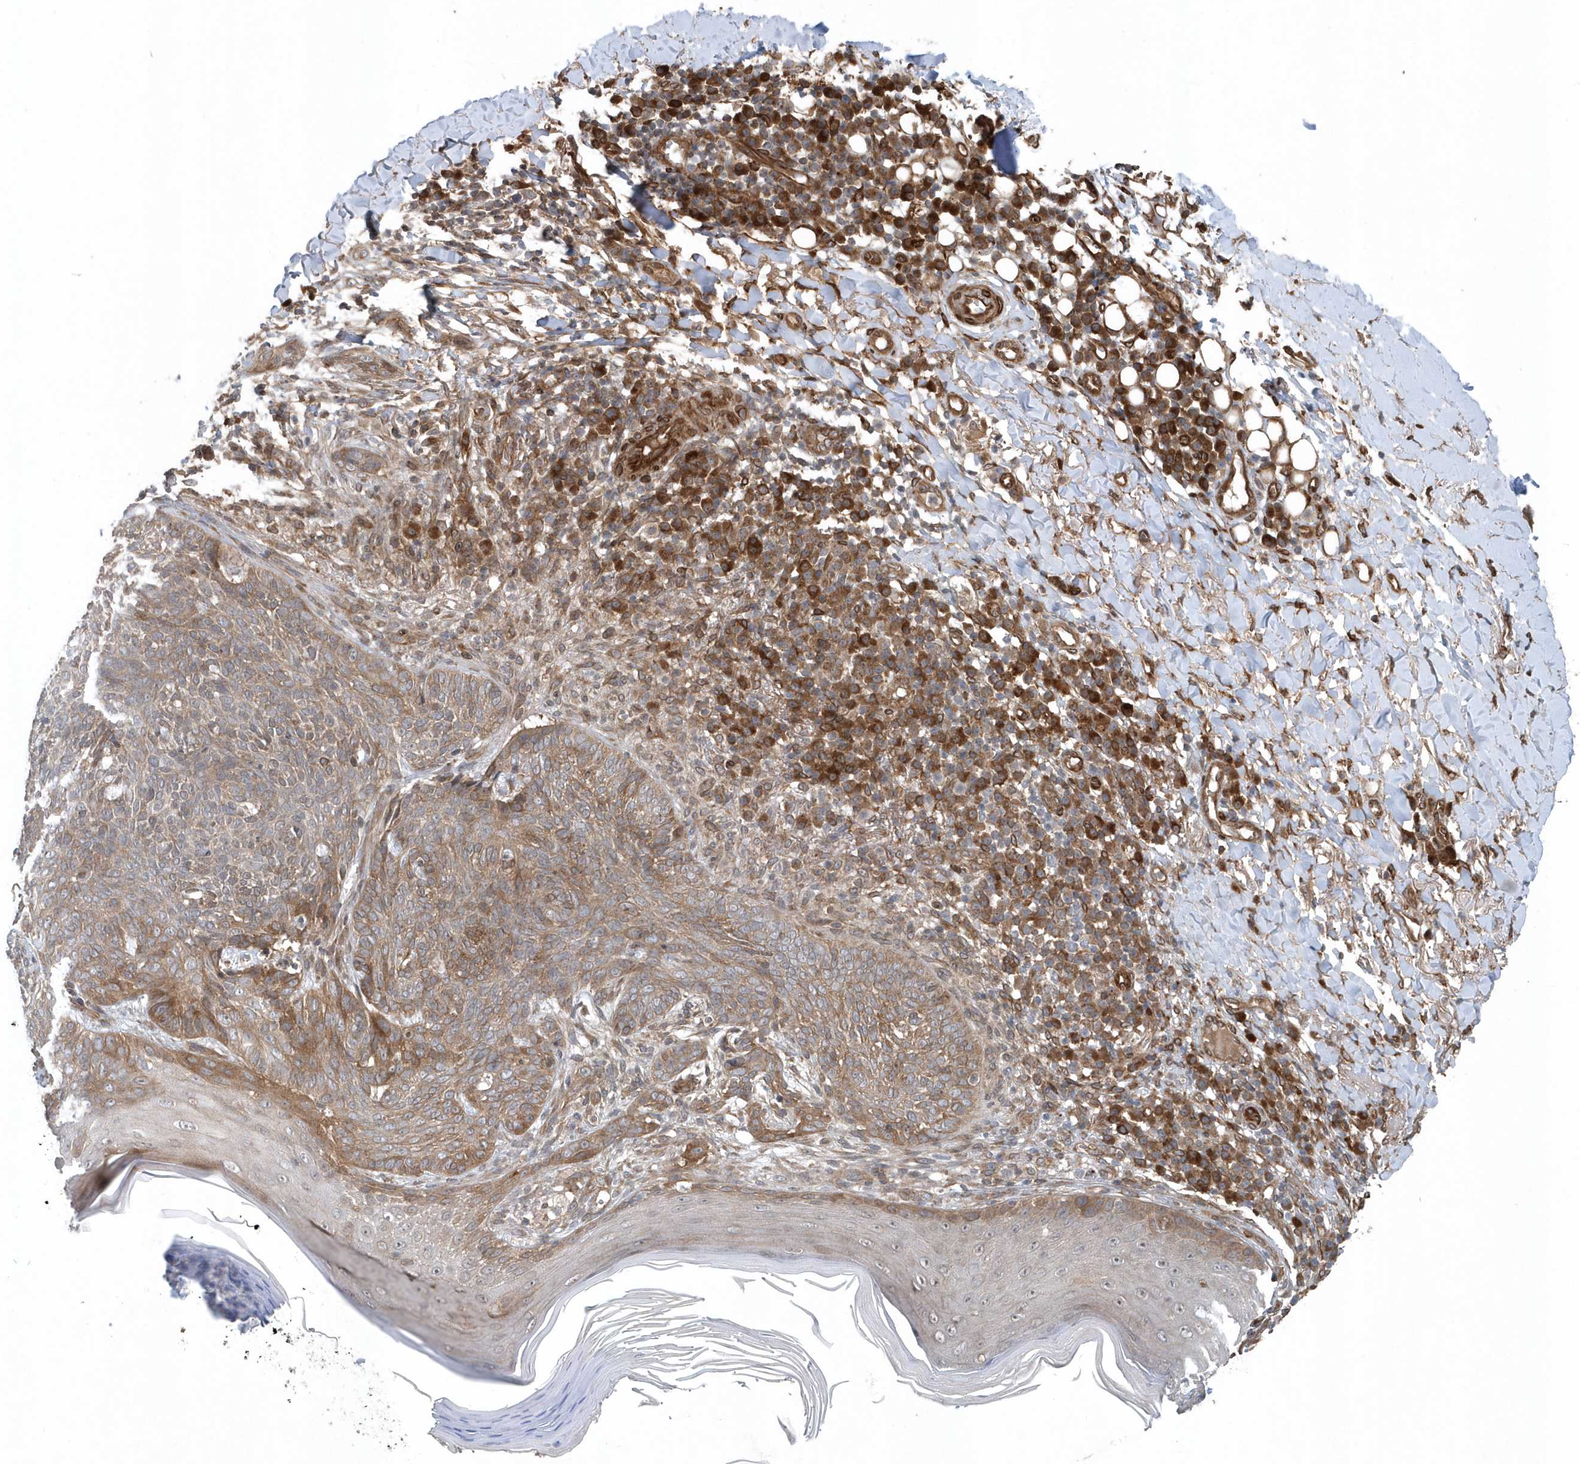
{"staining": {"intensity": "moderate", "quantity": "<25%", "location": "cytoplasmic/membranous"}, "tissue": "skin cancer", "cell_type": "Tumor cells", "image_type": "cancer", "snomed": [{"axis": "morphology", "description": "Basal cell carcinoma"}, {"axis": "topography", "description": "Skin"}], "caption": "Protein staining of skin cancer tissue reveals moderate cytoplasmic/membranous positivity in approximately <25% of tumor cells. Immunohistochemistry (ihc) stains the protein in brown and the nuclei are stained blue.", "gene": "MCC", "patient": {"sex": "male", "age": 85}}